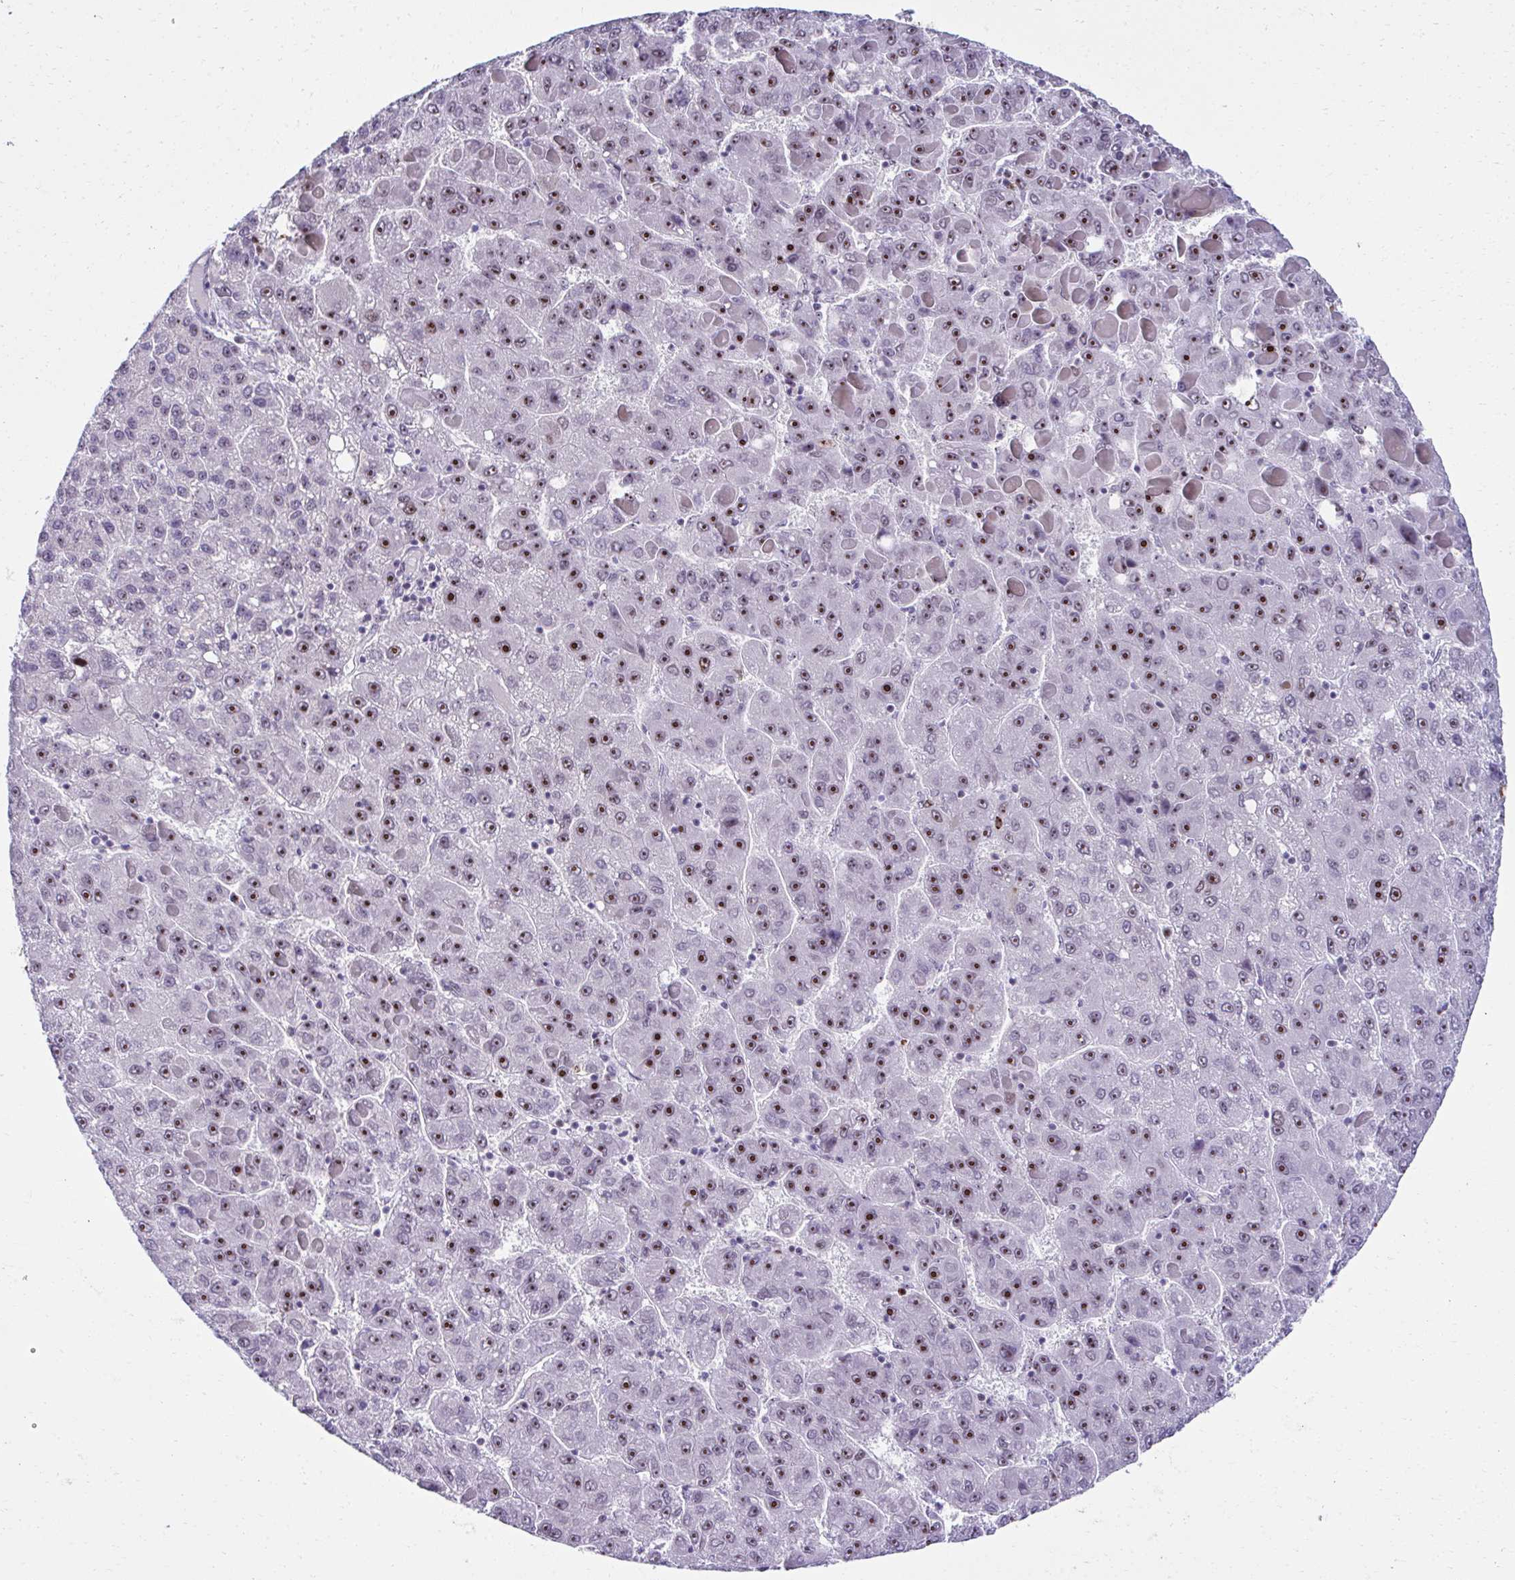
{"staining": {"intensity": "strong", "quantity": "25%-75%", "location": "nuclear"}, "tissue": "liver cancer", "cell_type": "Tumor cells", "image_type": "cancer", "snomed": [{"axis": "morphology", "description": "Carcinoma, Hepatocellular, NOS"}, {"axis": "topography", "description": "Liver"}], "caption": "Protein expression analysis of hepatocellular carcinoma (liver) shows strong nuclear staining in approximately 25%-75% of tumor cells.", "gene": "CEP72", "patient": {"sex": "female", "age": 82}}